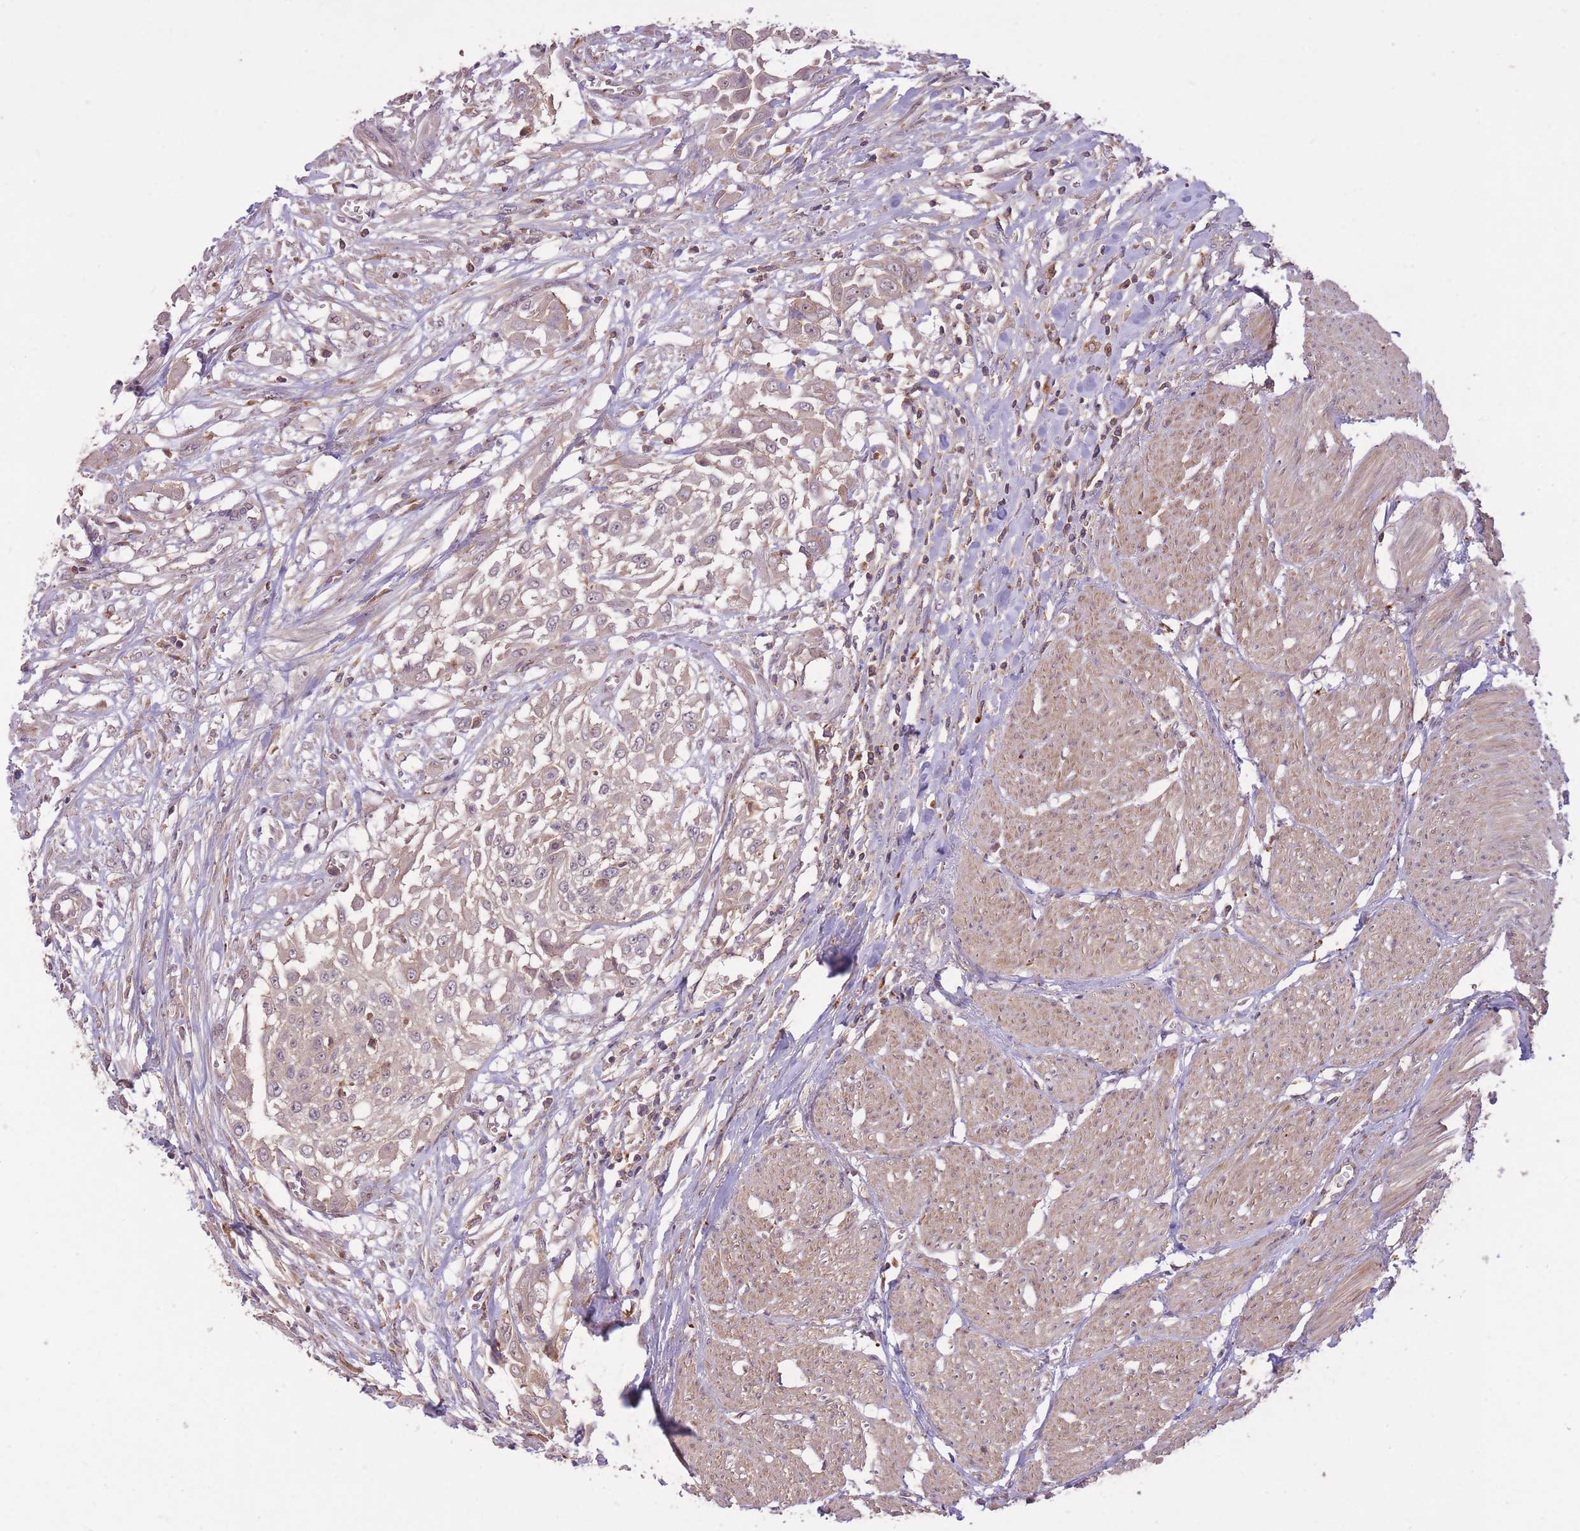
{"staining": {"intensity": "weak", "quantity": "25%-75%", "location": "cytoplasmic/membranous"}, "tissue": "urothelial cancer", "cell_type": "Tumor cells", "image_type": "cancer", "snomed": [{"axis": "morphology", "description": "Urothelial carcinoma, High grade"}, {"axis": "topography", "description": "Urinary bladder"}], "caption": "This image demonstrates immunohistochemistry (IHC) staining of human urothelial cancer, with low weak cytoplasmic/membranous expression in about 25%-75% of tumor cells.", "gene": "POLR3F", "patient": {"sex": "male", "age": 57}}